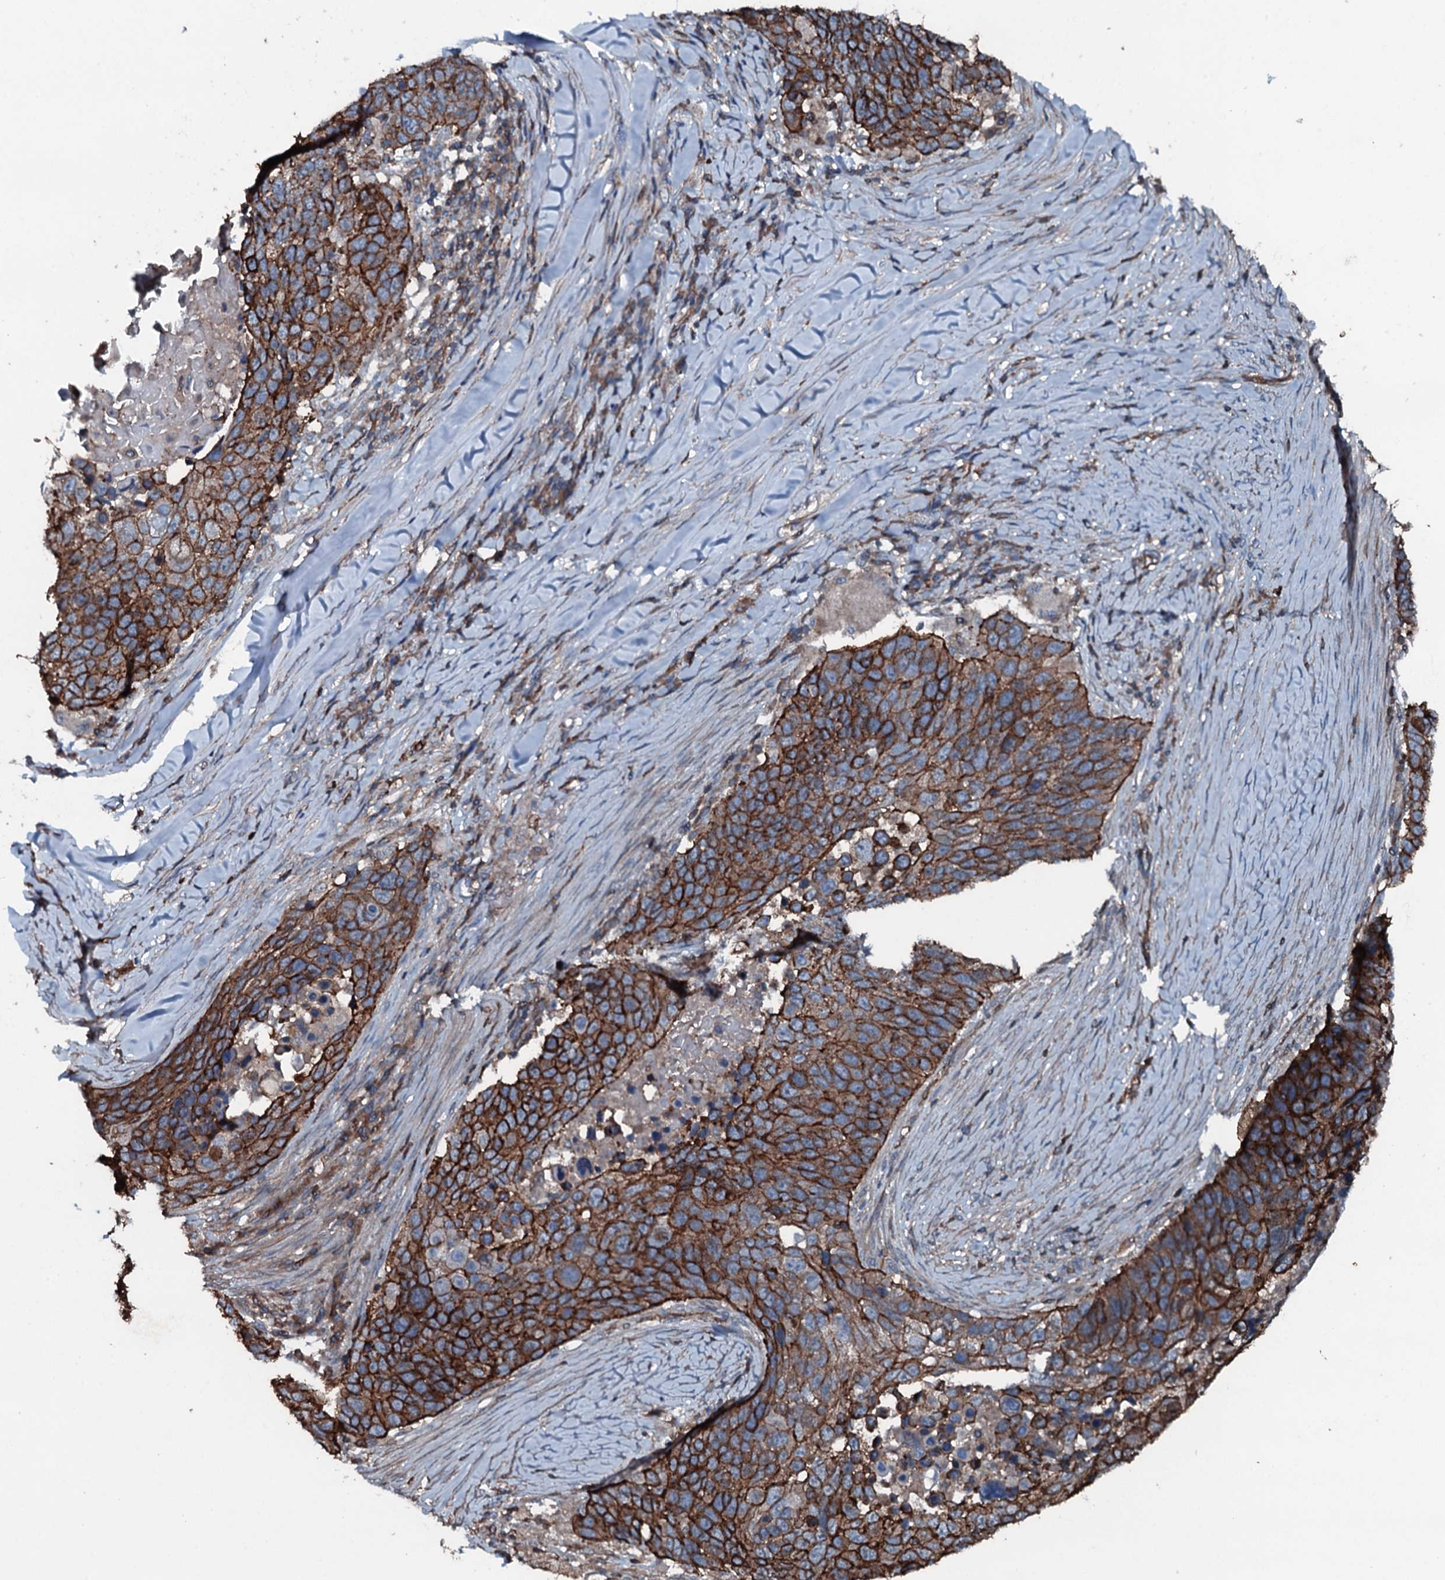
{"staining": {"intensity": "strong", "quantity": ">75%", "location": "cytoplasmic/membranous"}, "tissue": "lung cancer", "cell_type": "Tumor cells", "image_type": "cancer", "snomed": [{"axis": "morphology", "description": "Normal tissue, NOS"}, {"axis": "morphology", "description": "Squamous cell carcinoma, NOS"}, {"axis": "topography", "description": "Lymph node"}, {"axis": "topography", "description": "Lung"}], "caption": "Human lung squamous cell carcinoma stained for a protein (brown) exhibits strong cytoplasmic/membranous positive positivity in about >75% of tumor cells.", "gene": "SLC25A38", "patient": {"sex": "male", "age": 66}}